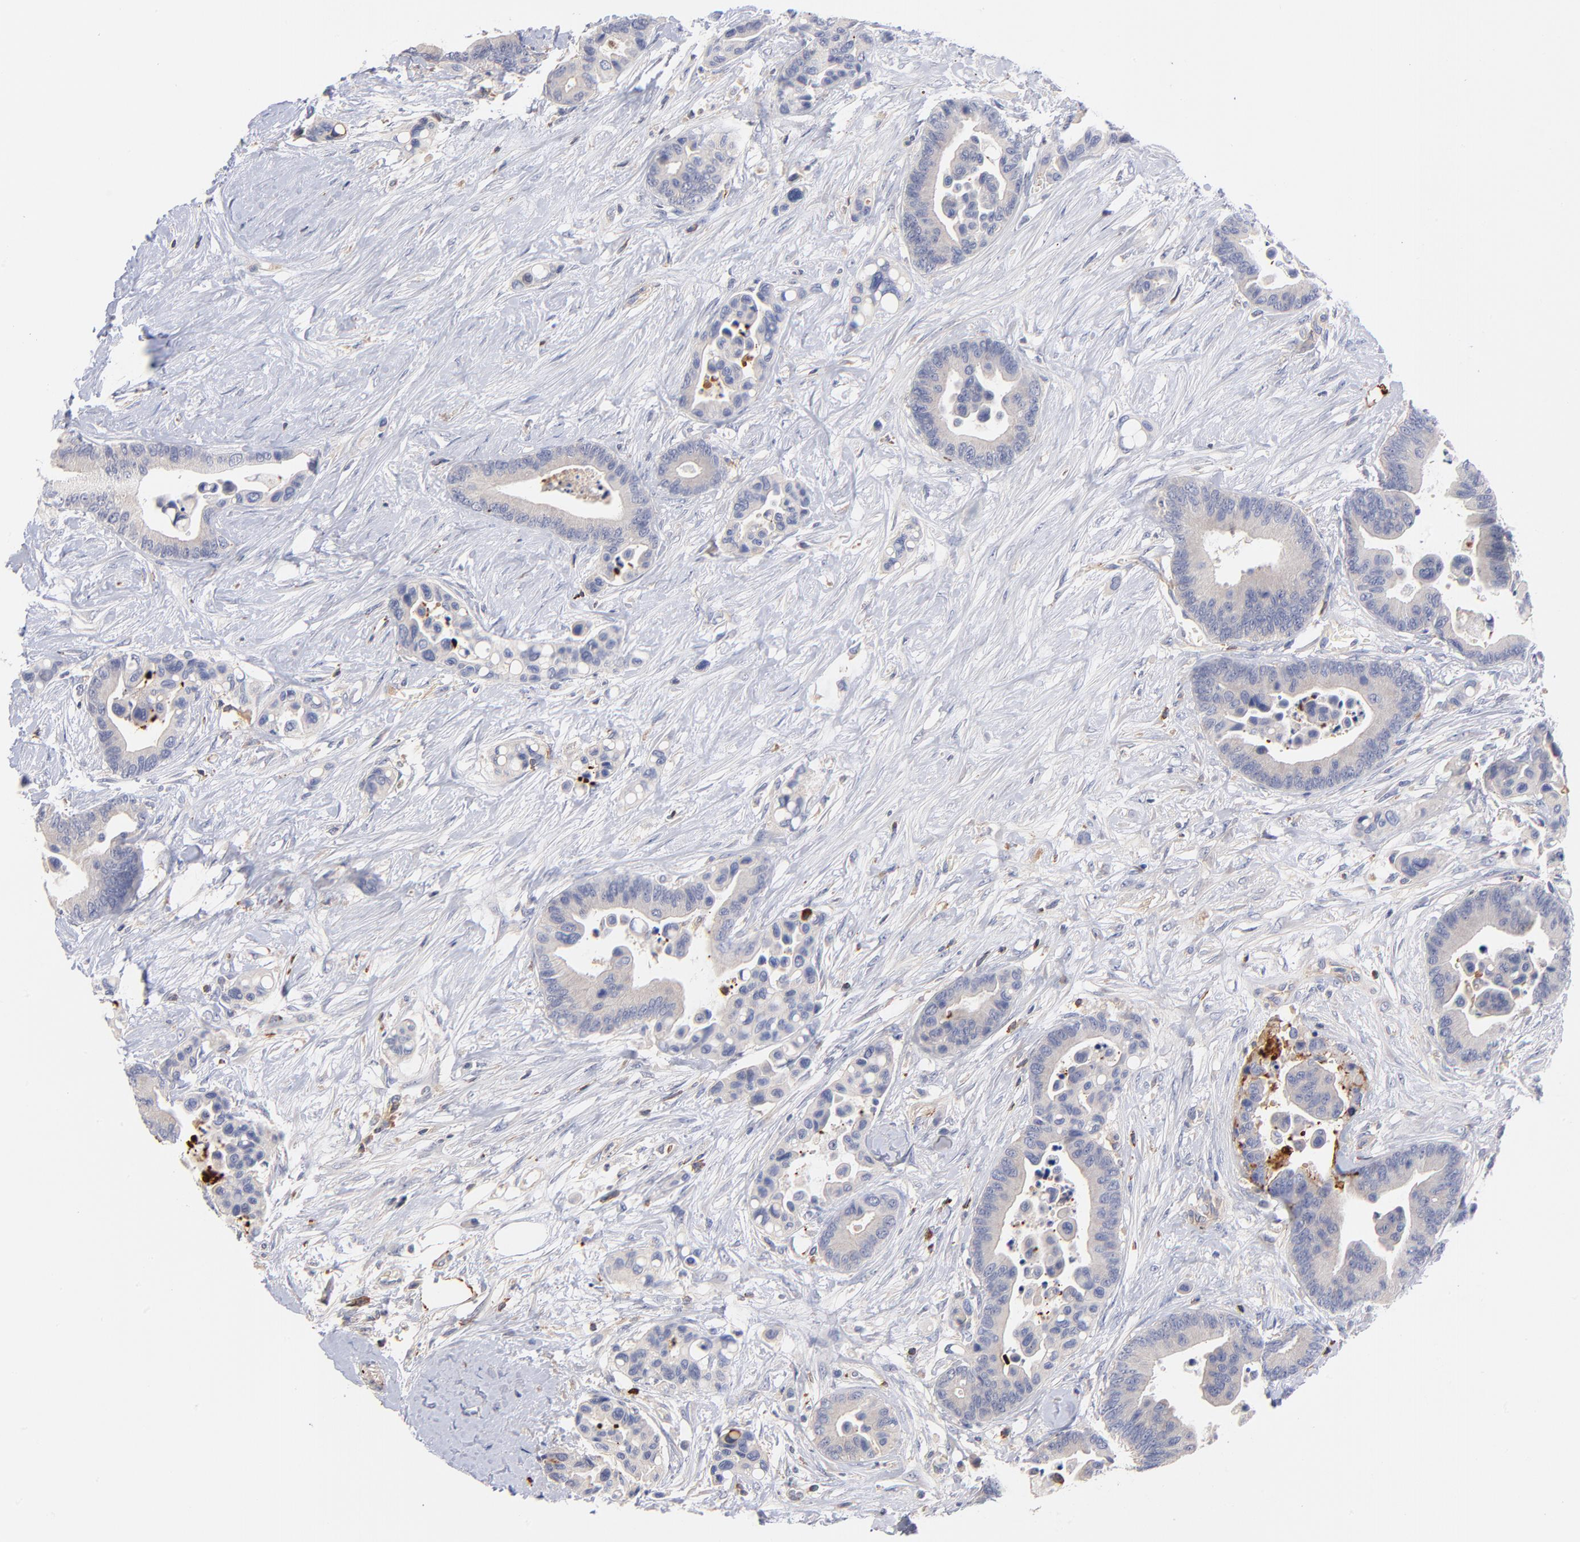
{"staining": {"intensity": "negative", "quantity": "none", "location": "none"}, "tissue": "colorectal cancer", "cell_type": "Tumor cells", "image_type": "cancer", "snomed": [{"axis": "morphology", "description": "Adenocarcinoma, NOS"}, {"axis": "topography", "description": "Colon"}], "caption": "A high-resolution micrograph shows immunohistochemistry staining of colorectal adenocarcinoma, which displays no significant staining in tumor cells. (DAB immunohistochemistry, high magnification).", "gene": "KREMEN2", "patient": {"sex": "male", "age": 82}}